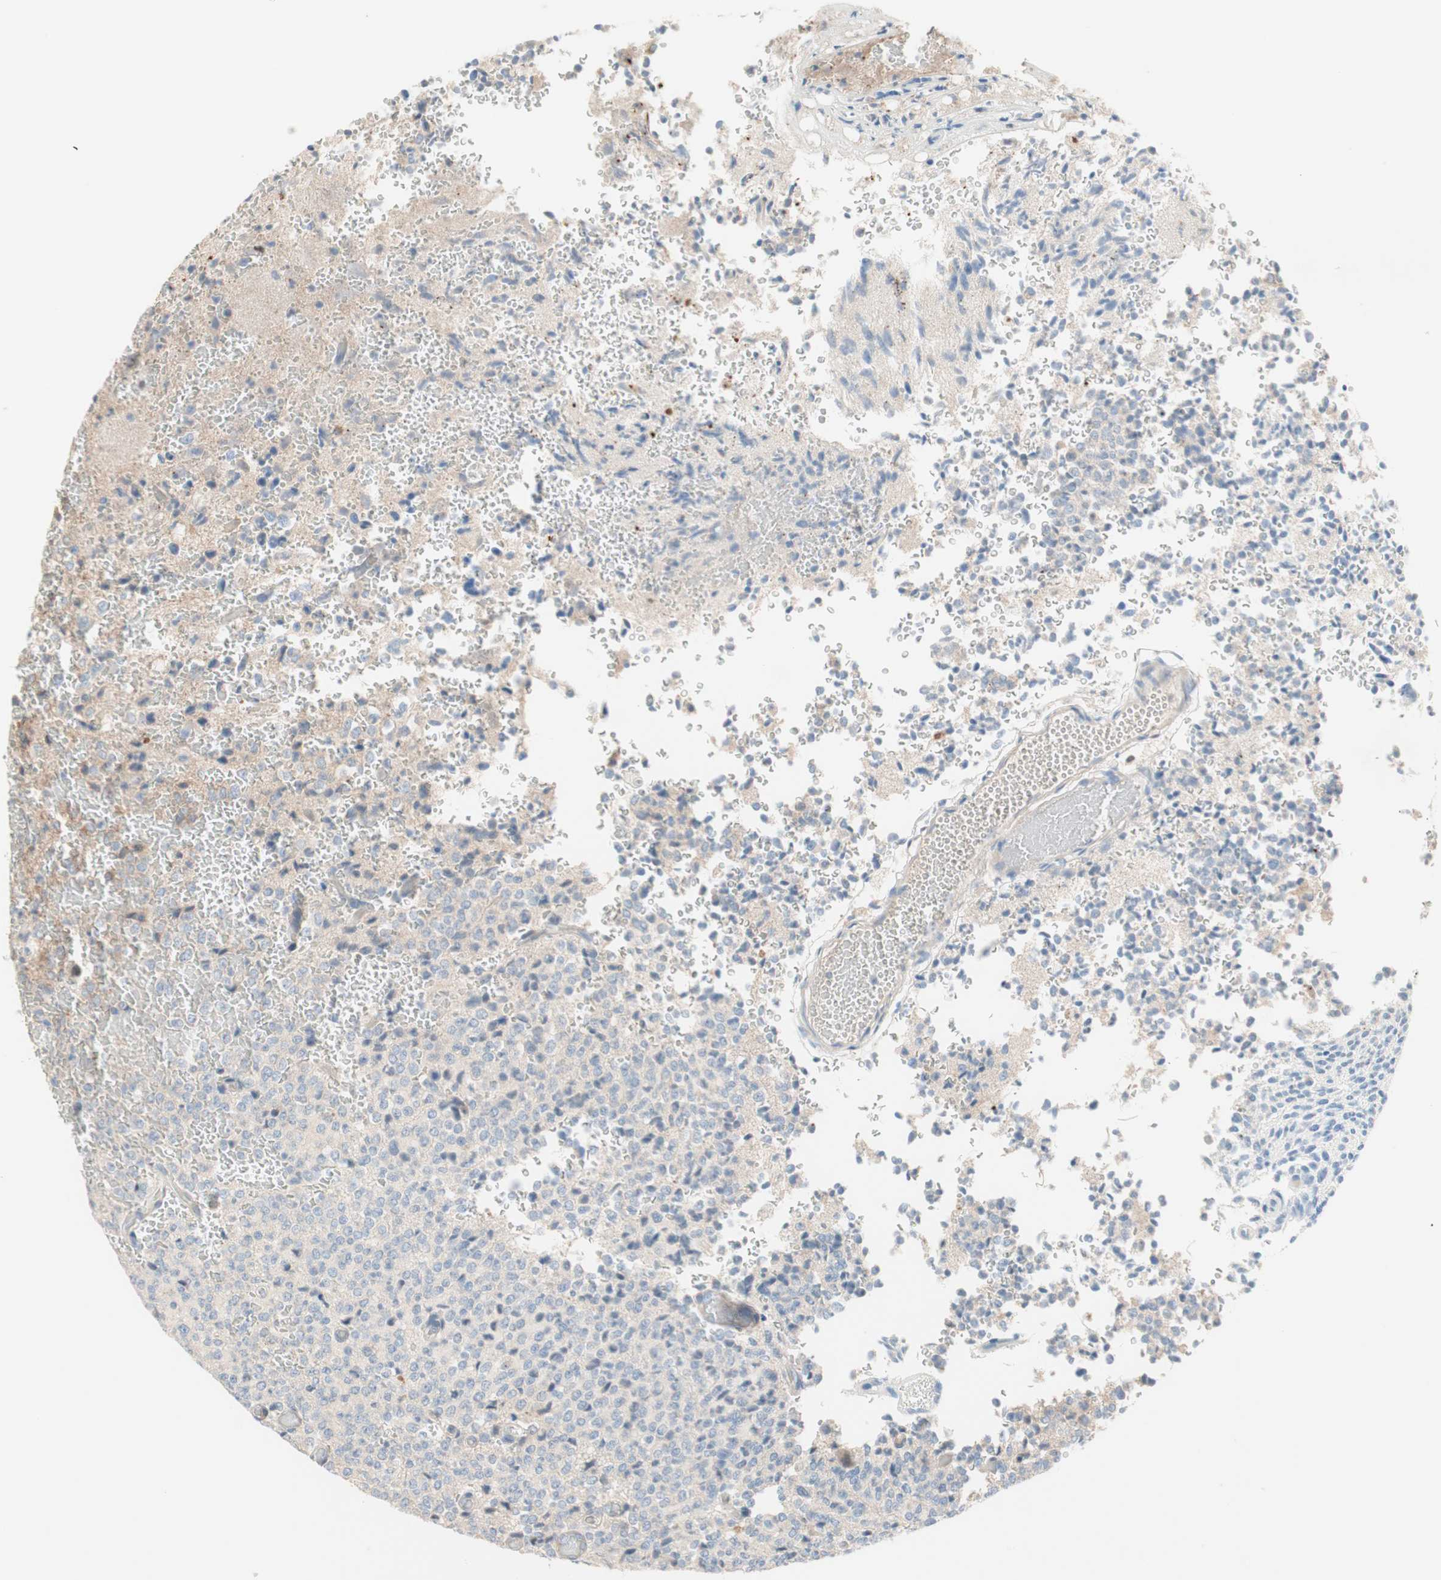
{"staining": {"intensity": "negative", "quantity": "none", "location": "none"}, "tissue": "glioma", "cell_type": "Tumor cells", "image_type": "cancer", "snomed": [{"axis": "morphology", "description": "Glioma, malignant, High grade"}, {"axis": "topography", "description": "pancreas cauda"}], "caption": "Micrograph shows no significant protein staining in tumor cells of glioma.", "gene": "PDZK1", "patient": {"sex": "male", "age": 60}}